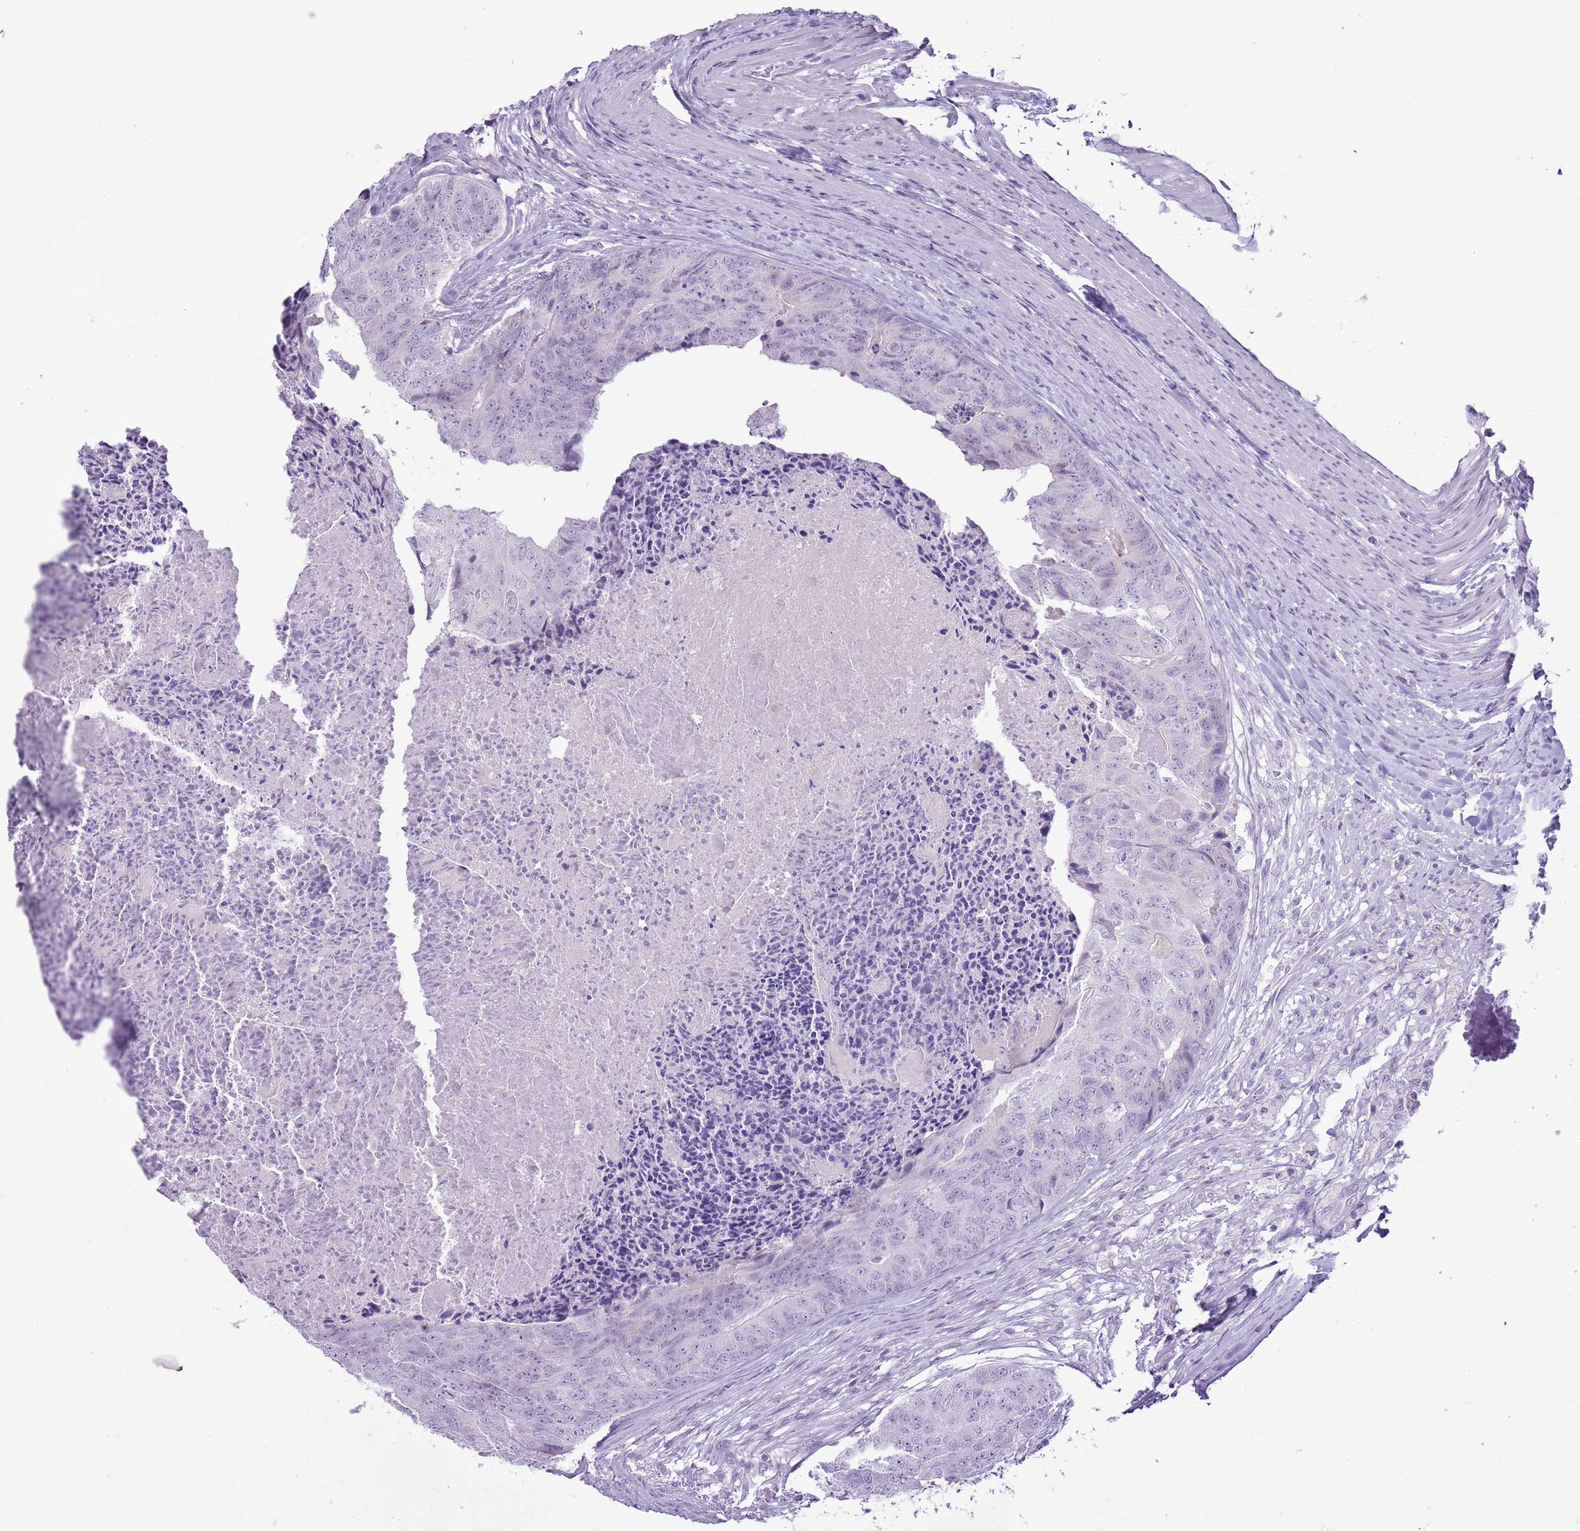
{"staining": {"intensity": "negative", "quantity": "none", "location": "none"}, "tissue": "colorectal cancer", "cell_type": "Tumor cells", "image_type": "cancer", "snomed": [{"axis": "morphology", "description": "Adenocarcinoma, NOS"}, {"axis": "topography", "description": "Colon"}], "caption": "Adenocarcinoma (colorectal) was stained to show a protein in brown. There is no significant expression in tumor cells.", "gene": "RPL3L", "patient": {"sex": "female", "age": 67}}